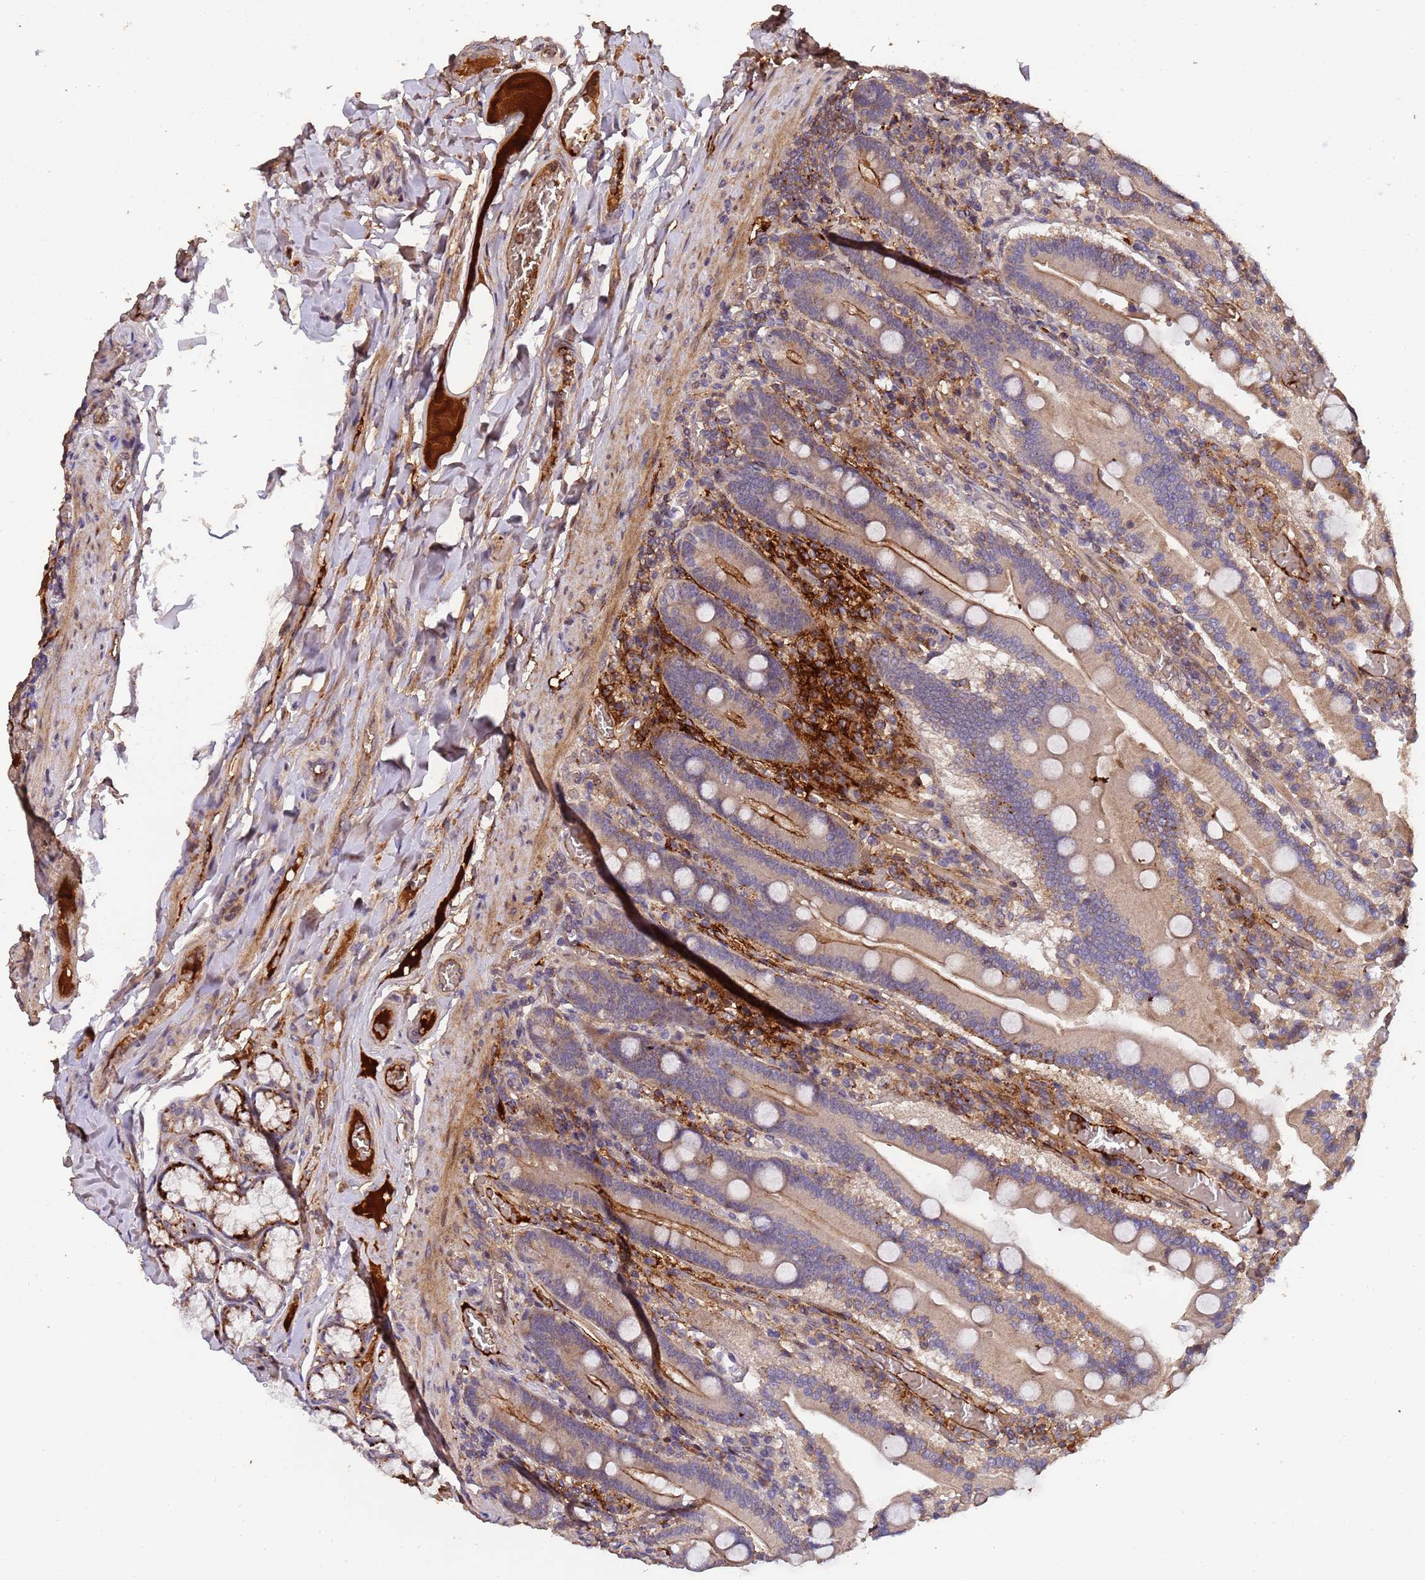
{"staining": {"intensity": "moderate", "quantity": ">75%", "location": "cytoplasmic/membranous"}, "tissue": "duodenum", "cell_type": "Glandular cells", "image_type": "normal", "snomed": [{"axis": "morphology", "description": "Normal tissue, NOS"}, {"axis": "topography", "description": "Duodenum"}], "caption": "This image displays immunohistochemistry (IHC) staining of unremarkable human duodenum, with medium moderate cytoplasmic/membranous staining in approximately >75% of glandular cells.", "gene": "CCDC184", "patient": {"sex": "female", "age": 62}}